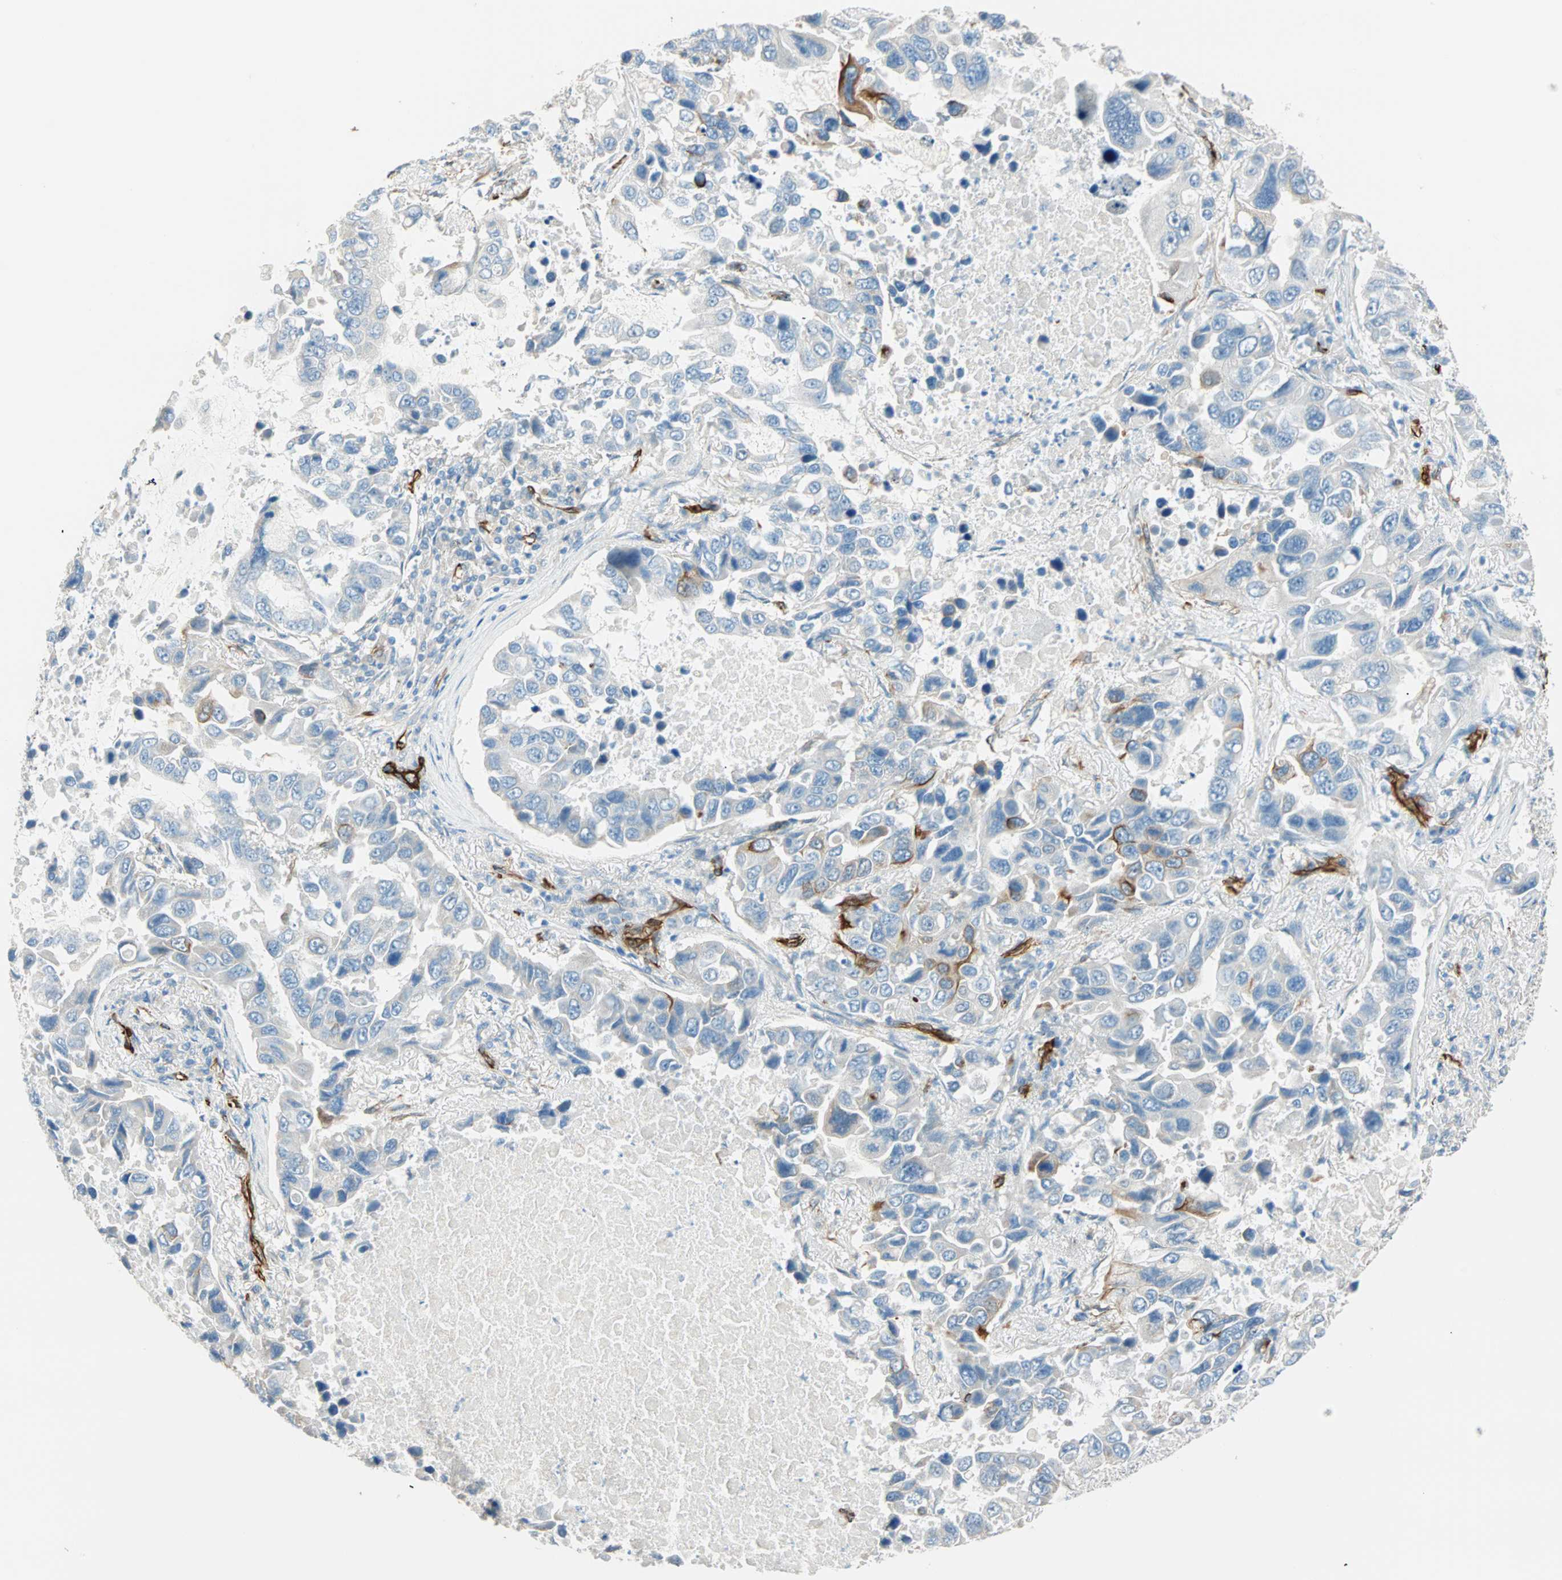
{"staining": {"intensity": "negative", "quantity": "none", "location": "none"}, "tissue": "lung cancer", "cell_type": "Tumor cells", "image_type": "cancer", "snomed": [{"axis": "morphology", "description": "Adenocarcinoma, NOS"}, {"axis": "topography", "description": "Lung"}], "caption": "There is no significant expression in tumor cells of lung cancer.", "gene": "NES", "patient": {"sex": "male", "age": 64}}